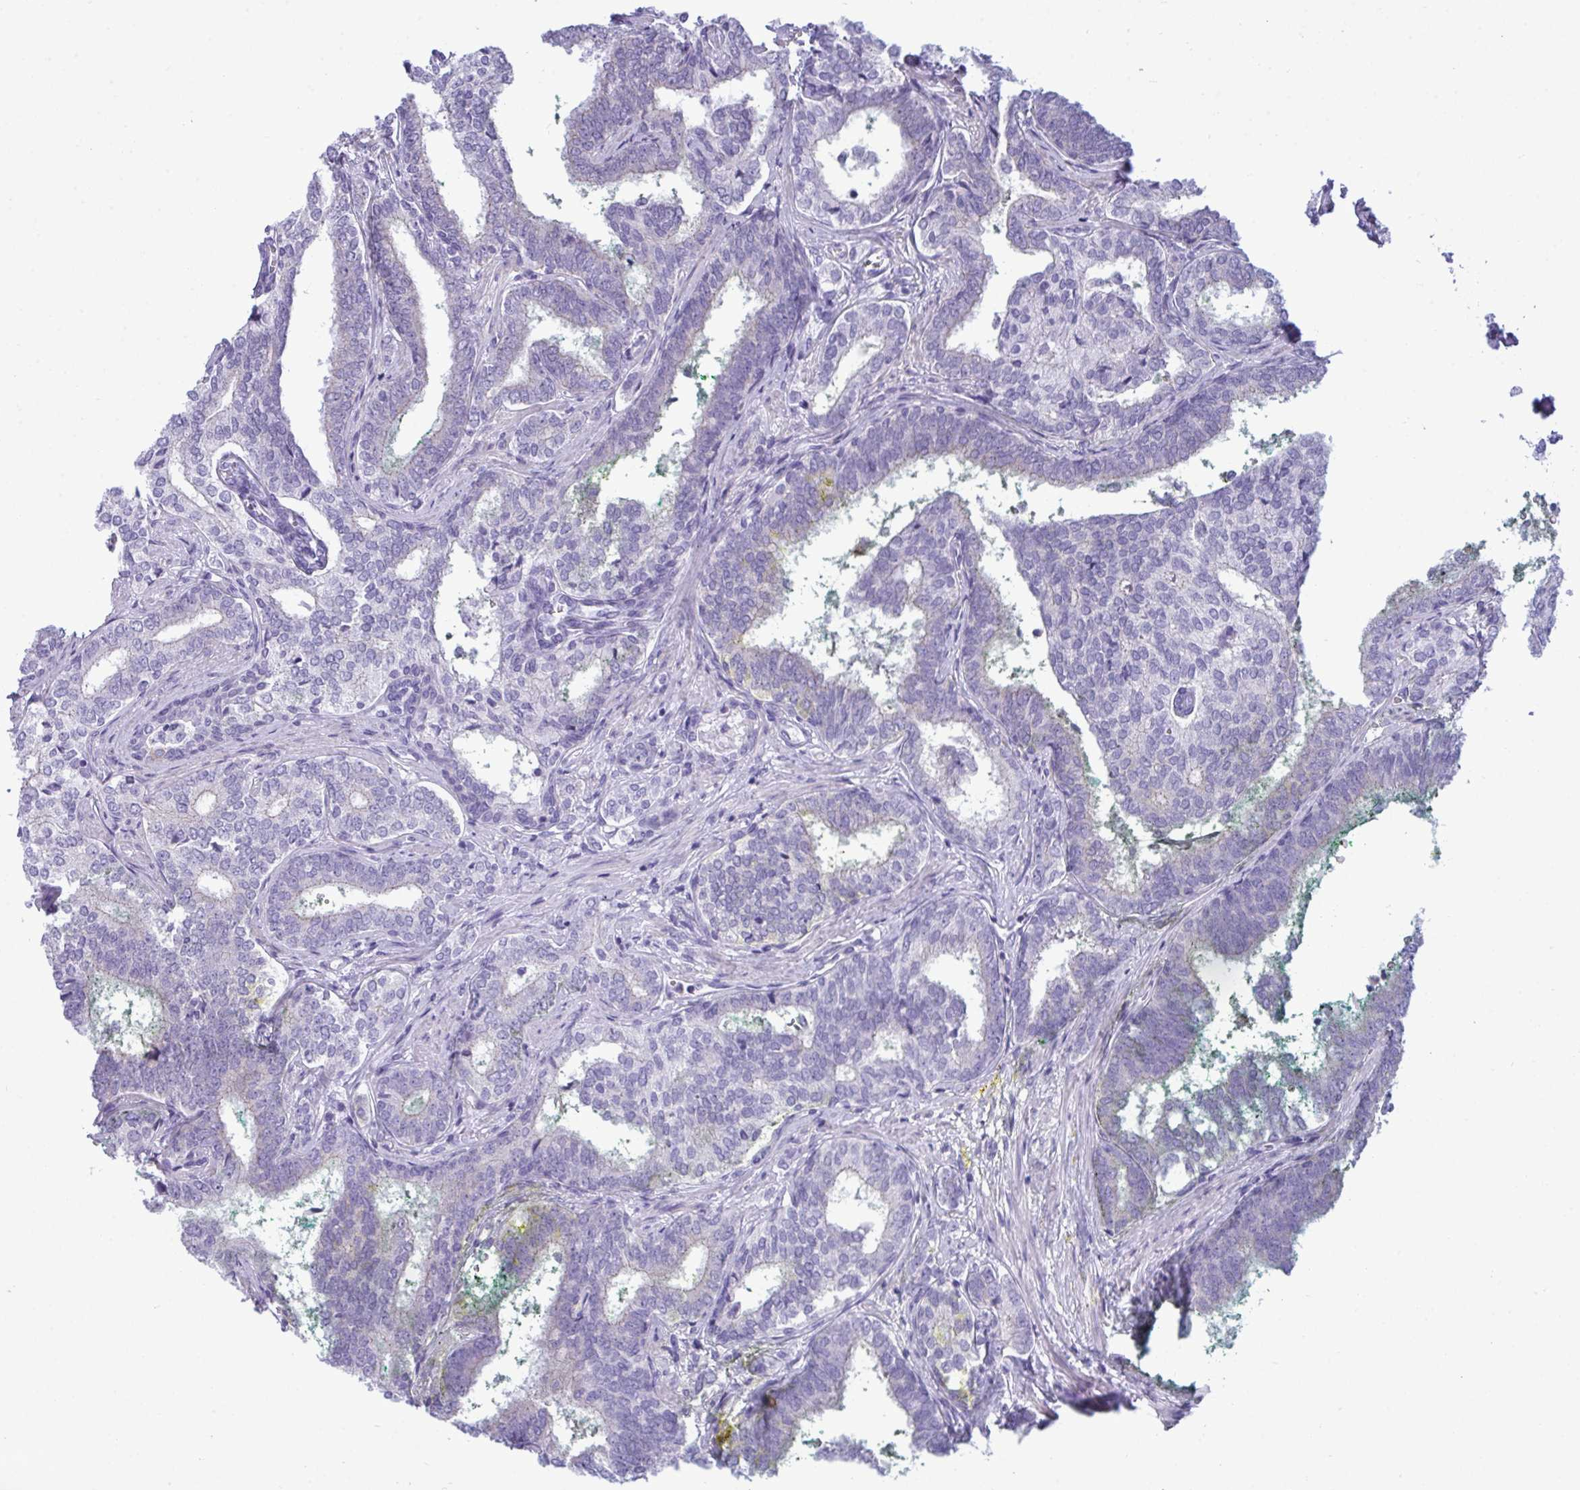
{"staining": {"intensity": "negative", "quantity": "none", "location": "none"}, "tissue": "prostate cancer", "cell_type": "Tumor cells", "image_type": "cancer", "snomed": [{"axis": "morphology", "description": "Adenocarcinoma, High grade"}, {"axis": "topography", "description": "Prostate"}], "caption": "A high-resolution histopathology image shows IHC staining of prostate cancer (adenocarcinoma (high-grade)), which exhibits no significant staining in tumor cells. Nuclei are stained in blue.", "gene": "MYH10", "patient": {"sex": "male", "age": 72}}